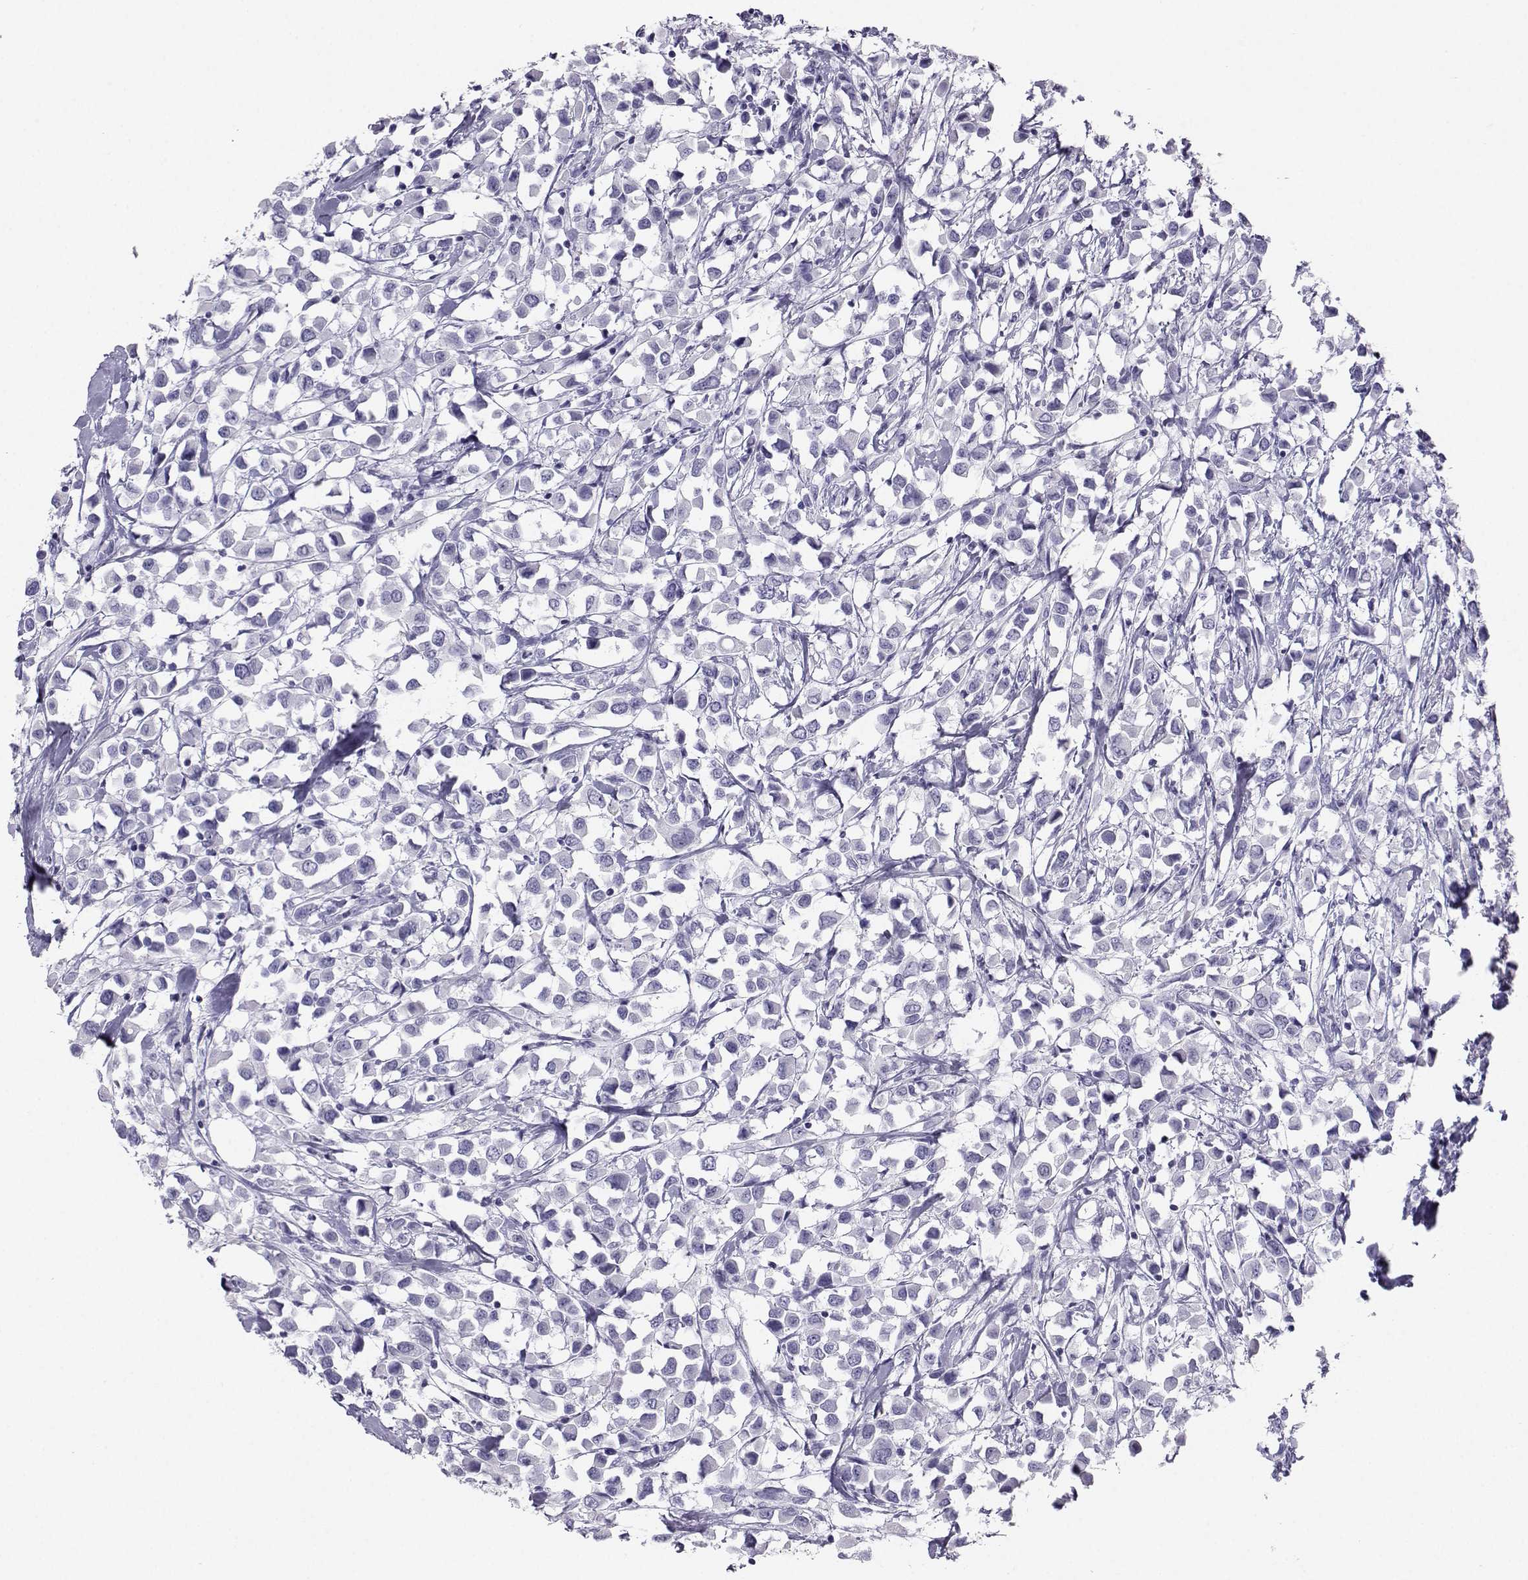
{"staining": {"intensity": "negative", "quantity": "none", "location": "none"}, "tissue": "breast cancer", "cell_type": "Tumor cells", "image_type": "cancer", "snomed": [{"axis": "morphology", "description": "Duct carcinoma"}, {"axis": "topography", "description": "Breast"}], "caption": "Protein analysis of invasive ductal carcinoma (breast) reveals no significant staining in tumor cells.", "gene": "SST", "patient": {"sex": "female", "age": 61}}